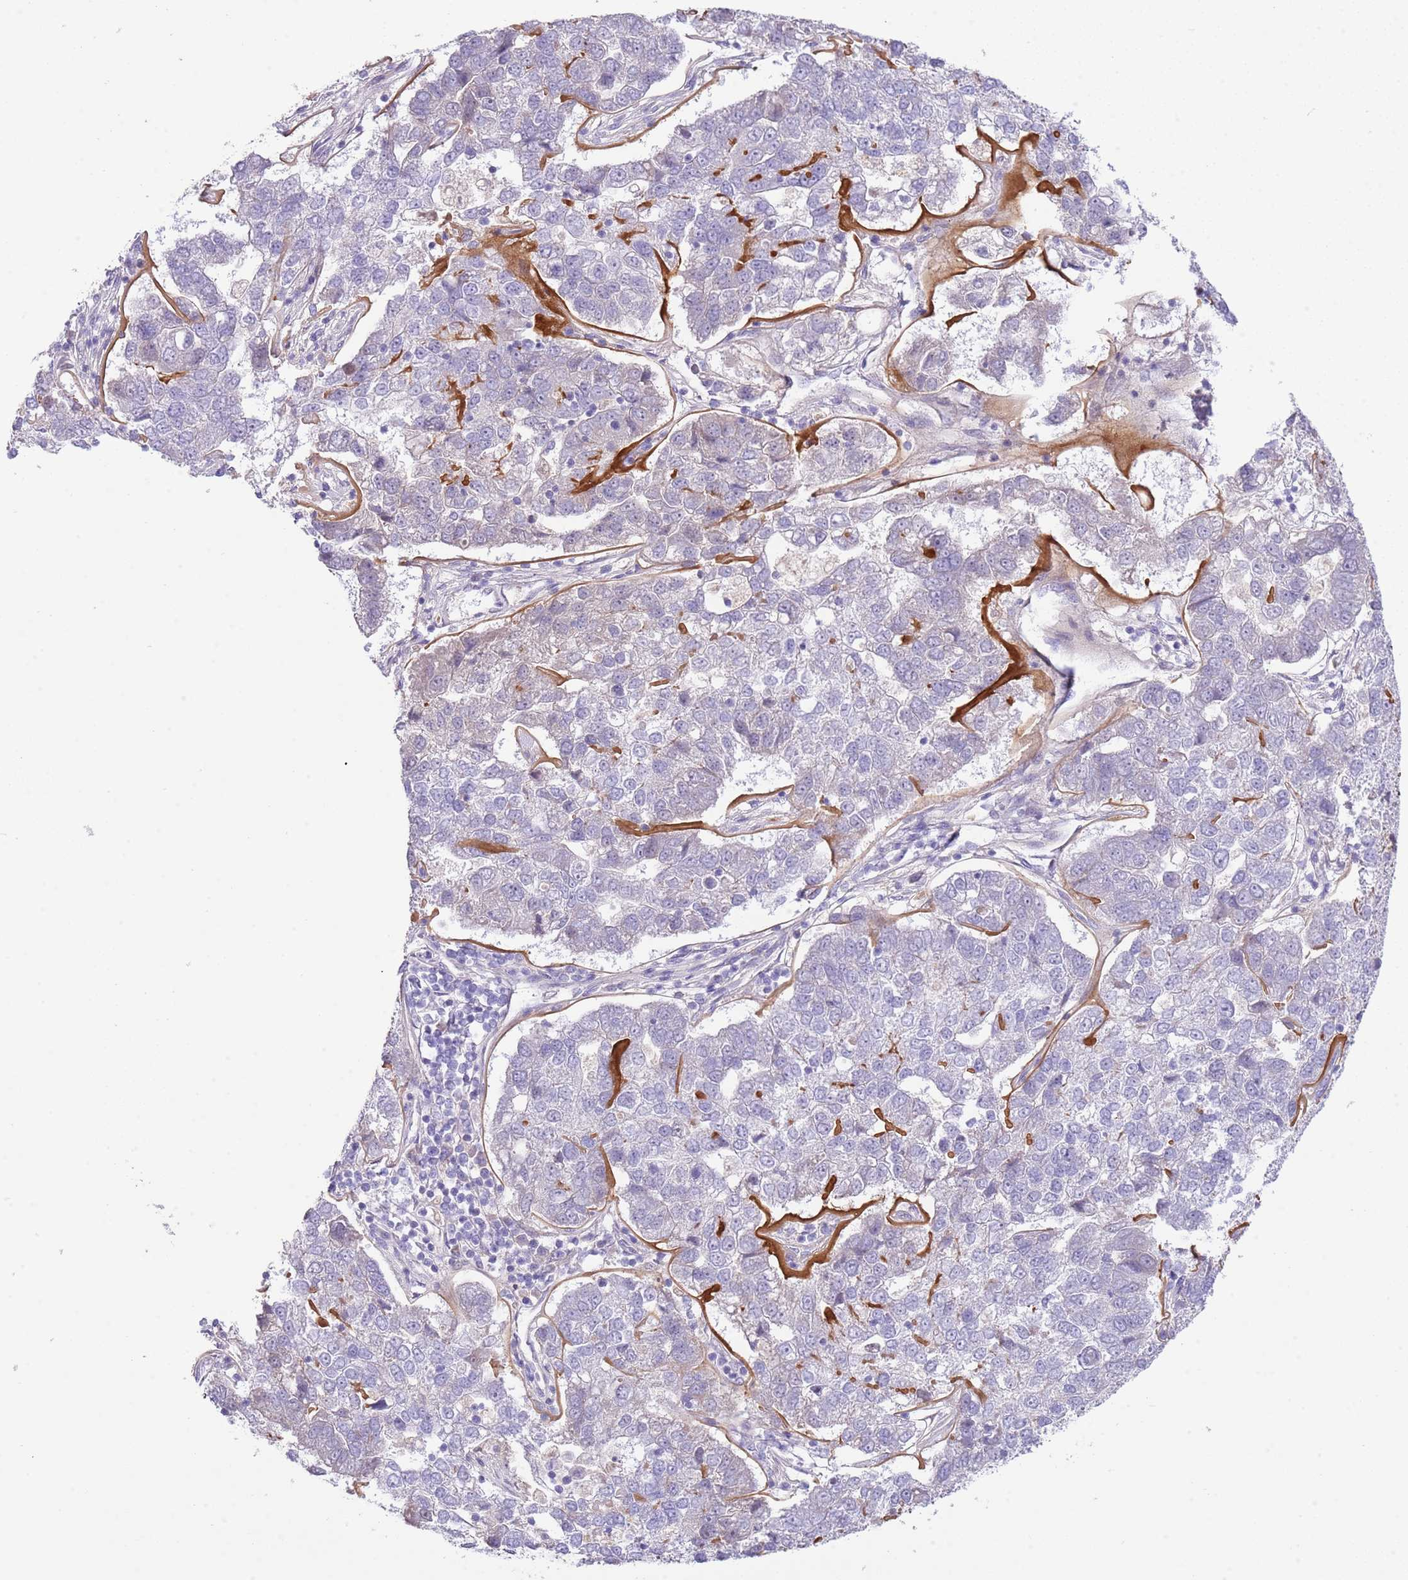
{"staining": {"intensity": "negative", "quantity": "none", "location": "none"}, "tissue": "pancreatic cancer", "cell_type": "Tumor cells", "image_type": "cancer", "snomed": [{"axis": "morphology", "description": "Adenocarcinoma, NOS"}, {"axis": "topography", "description": "Pancreas"}], "caption": "Immunohistochemical staining of human pancreatic adenocarcinoma shows no significant positivity in tumor cells.", "gene": "ABHD17A", "patient": {"sex": "female", "age": 61}}